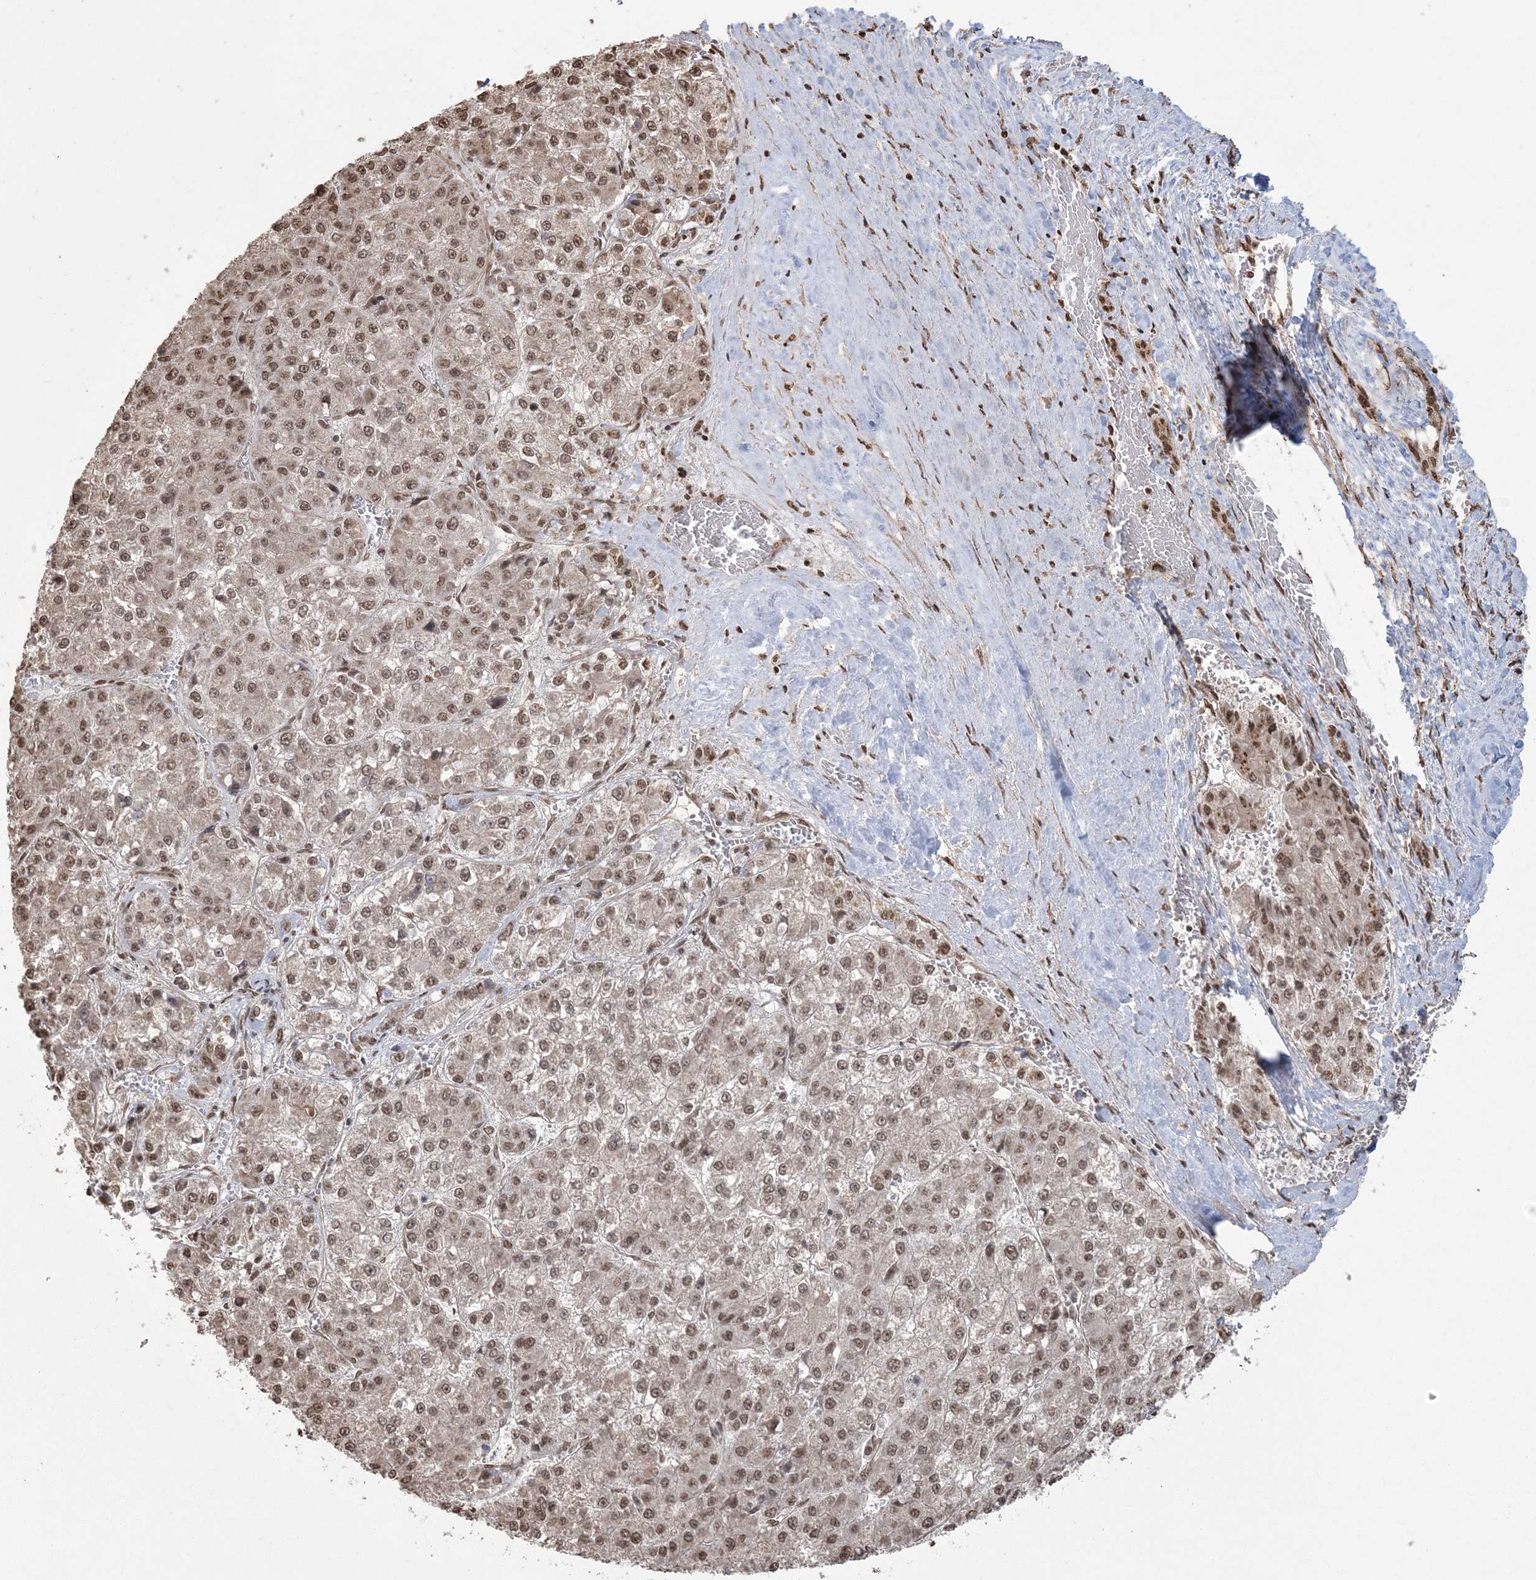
{"staining": {"intensity": "moderate", "quantity": ">75%", "location": "nuclear"}, "tissue": "liver cancer", "cell_type": "Tumor cells", "image_type": "cancer", "snomed": [{"axis": "morphology", "description": "Carcinoma, Hepatocellular, NOS"}, {"axis": "topography", "description": "Liver"}], "caption": "Protein expression analysis of liver hepatocellular carcinoma reveals moderate nuclear expression in about >75% of tumor cells.", "gene": "ZNF839", "patient": {"sex": "female", "age": 73}}